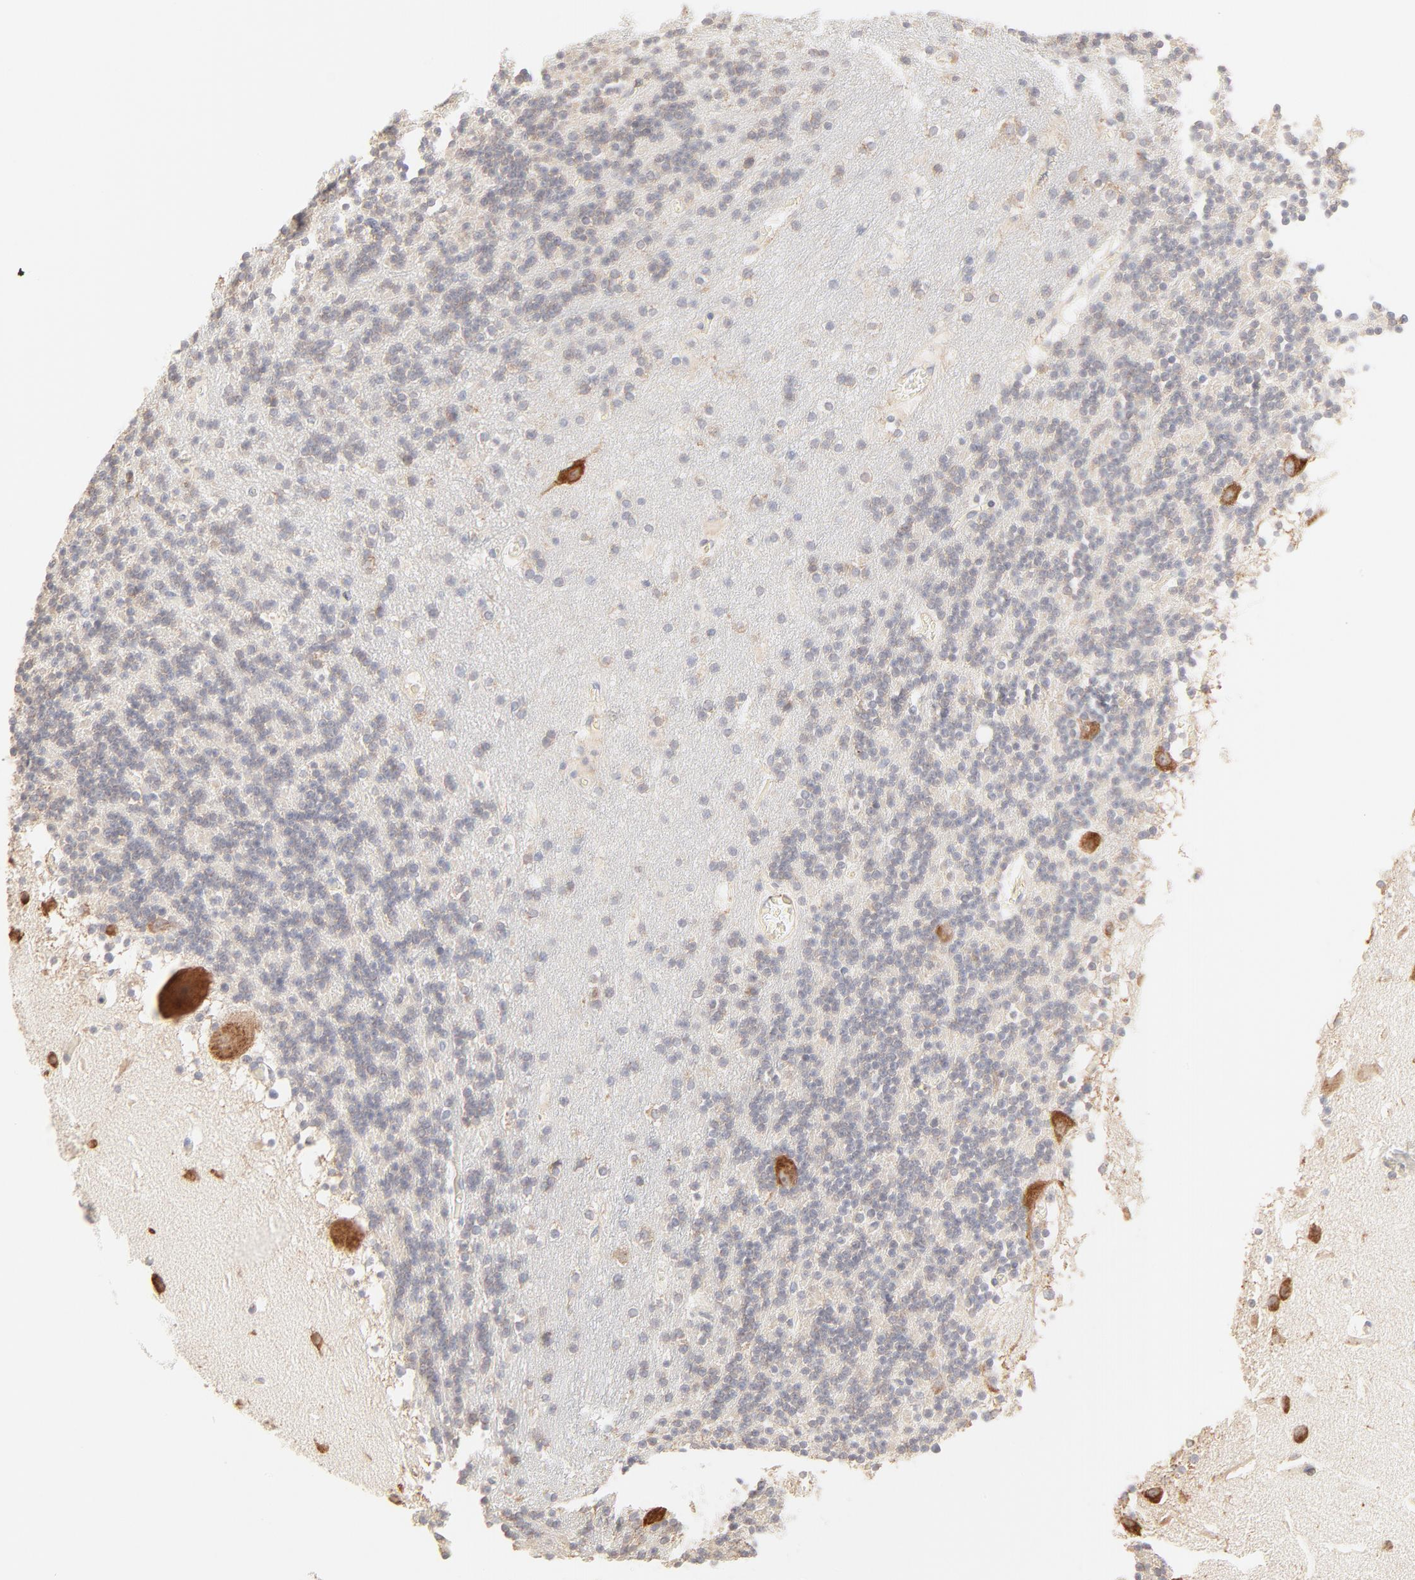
{"staining": {"intensity": "negative", "quantity": "none", "location": "none"}, "tissue": "cerebellum", "cell_type": "Cells in granular layer", "image_type": "normal", "snomed": [{"axis": "morphology", "description": "Normal tissue, NOS"}, {"axis": "topography", "description": "Cerebellum"}], "caption": "Immunohistochemistry (IHC) histopathology image of unremarkable cerebellum stained for a protein (brown), which reveals no positivity in cells in granular layer. (IHC, brightfield microscopy, high magnification).", "gene": "RPS20", "patient": {"sex": "male", "age": 45}}